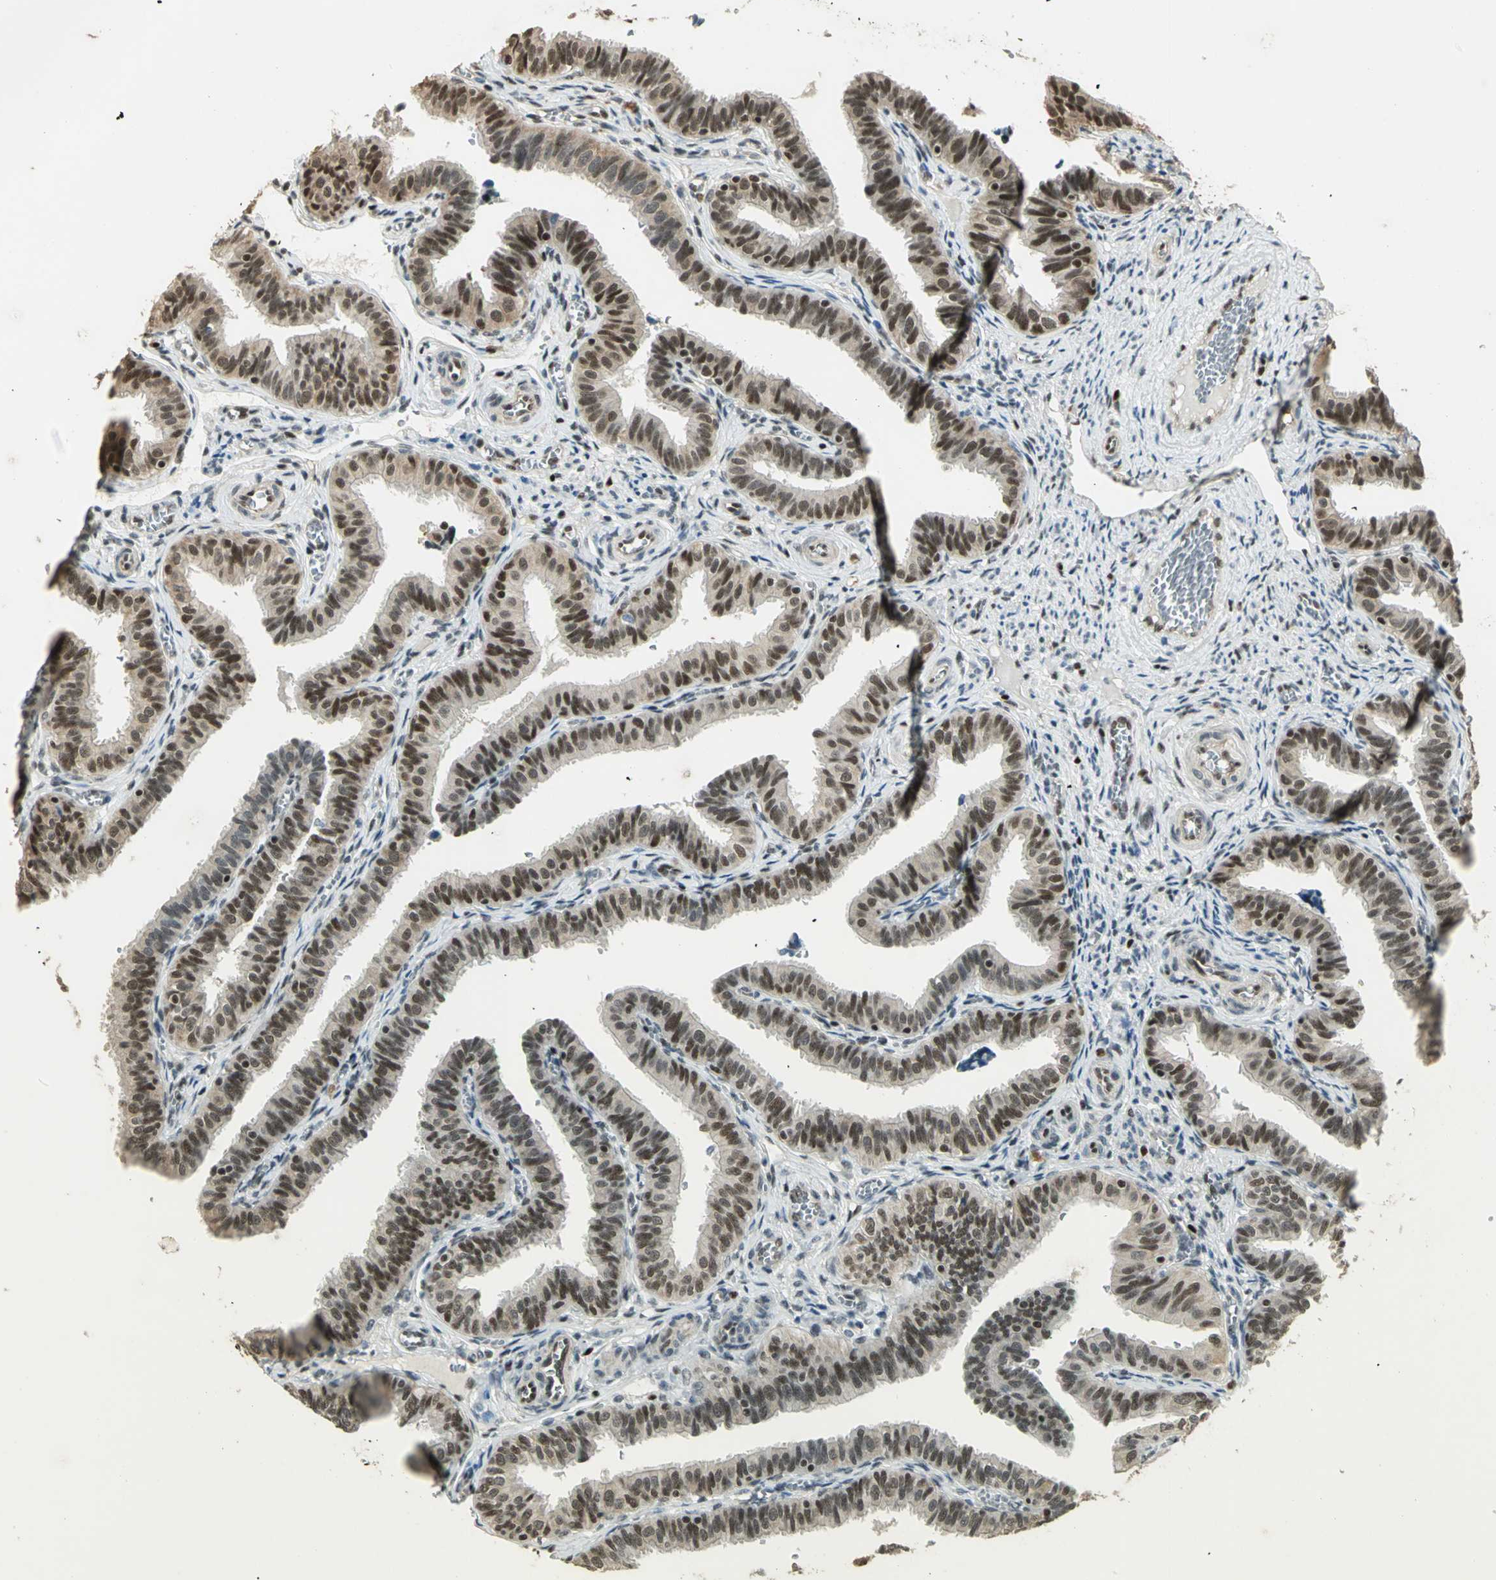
{"staining": {"intensity": "strong", "quantity": ">75%", "location": "nuclear"}, "tissue": "fallopian tube", "cell_type": "Glandular cells", "image_type": "normal", "snomed": [{"axis": "morphology", "description": "Normal tissue, NOS"}, {"axis": "topography", "description": "Fallopian tube"}], "caption": "The immunohistochemical stain labels strong nuclear staining in glandular cells of normal fallopian tube. (DAB IHC with brightfield microscopy, high magnification).", "gene": "ELF1", "patient": {"sex": "female", "age": 46}}